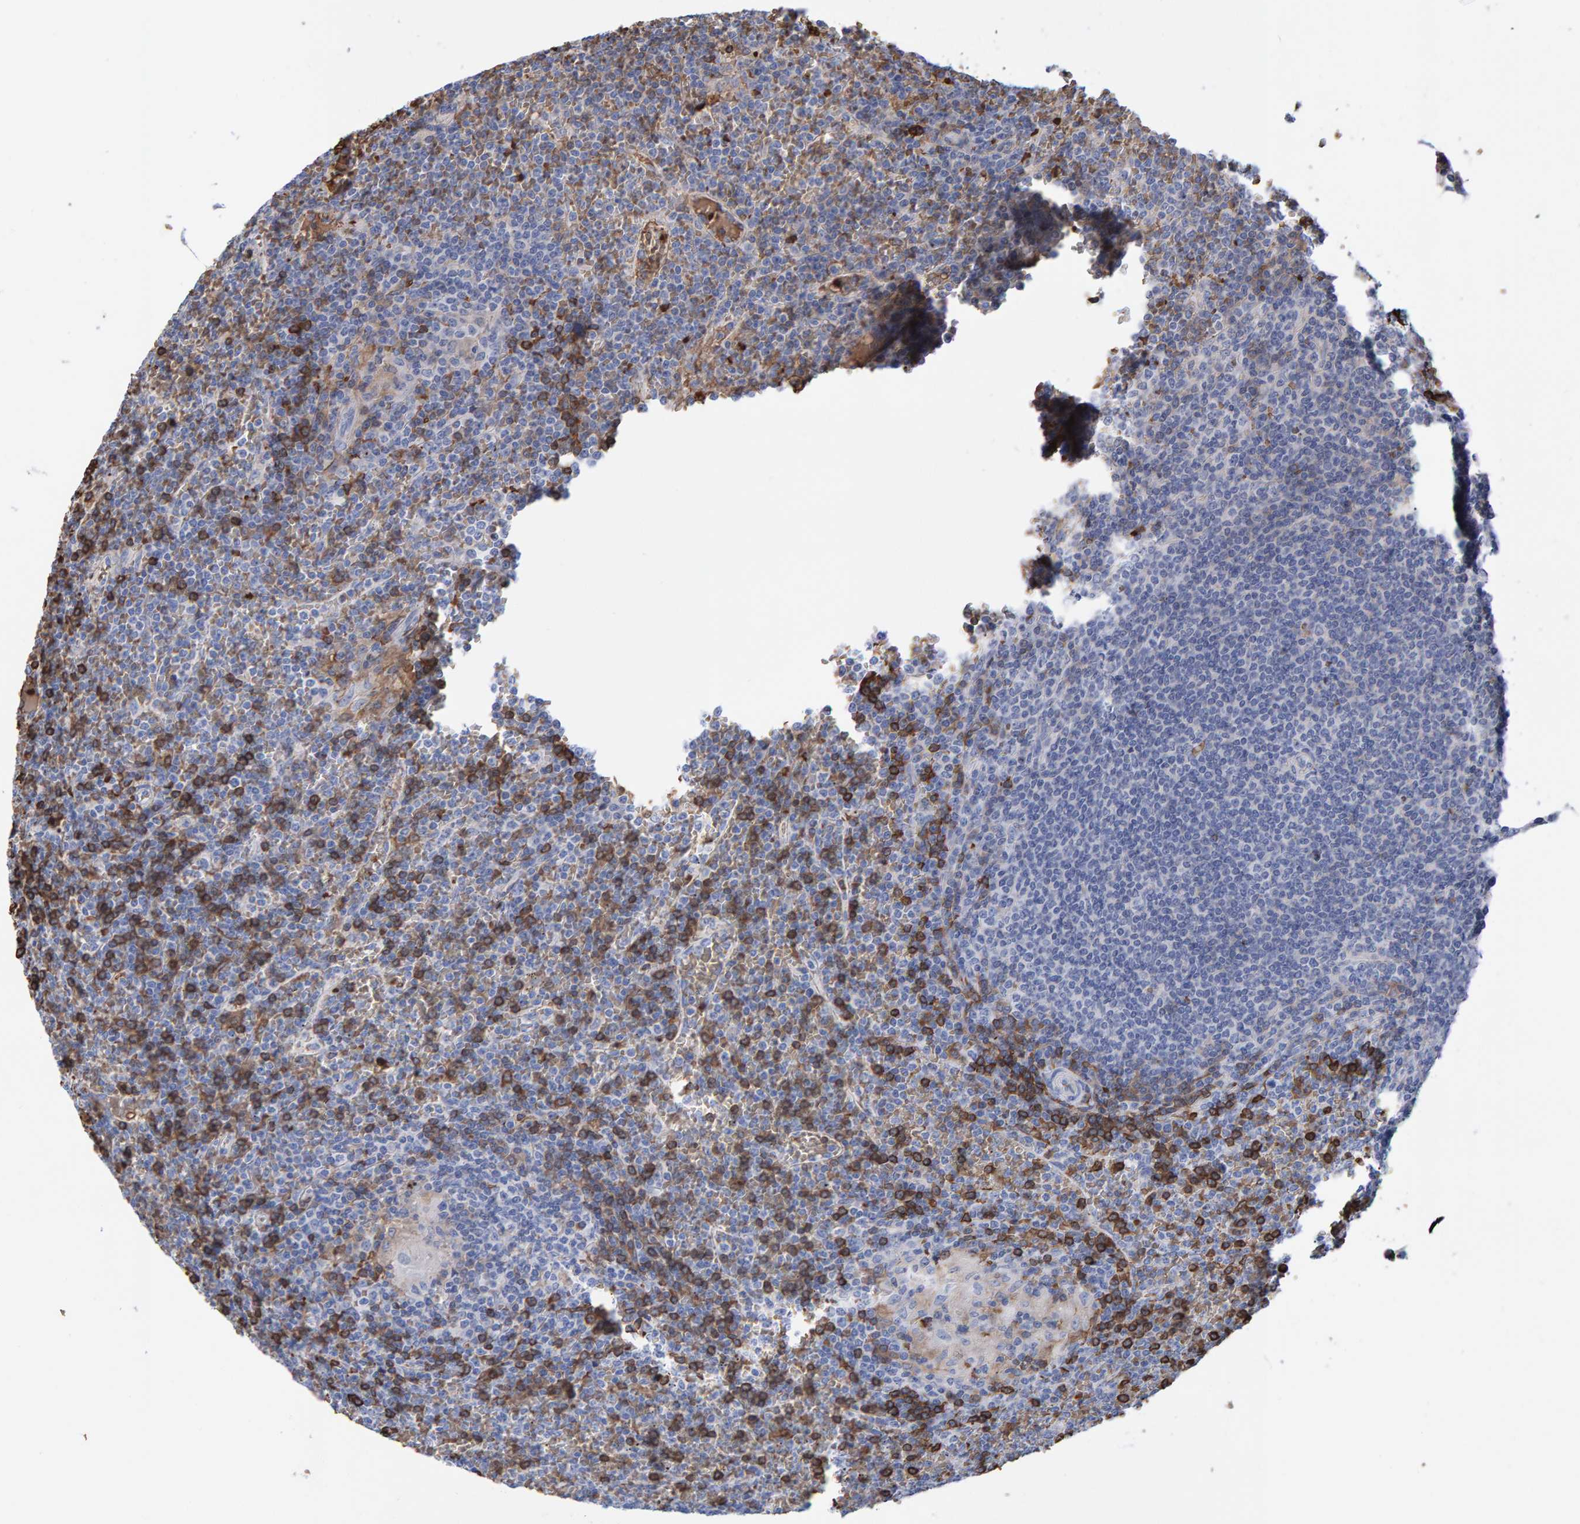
{"staining": {"intensity": "moderate", "quantity": "25%-75%", "location": "cytoplasmic/membranous"}, "tissue": "lymphoma", "cell_type": "Tumor cells", "image_type": "cancer", "snomed": [{"axis": "morphology", "description": "Malignant lymphoma, non-Hodgkin's type, Low grade"}, {"axis": "topography", "description": "Spleen"}], "caption": "Low-grade malignant lymphoma, non-Hodgkin's type stained for a protein (brown) exhibits moderate cytoplasmic/membranous positive expression in about 25%-75% of tumor cells.", "gene": "VPS9D1", "patient": {"sex": "female", "age": 19}}